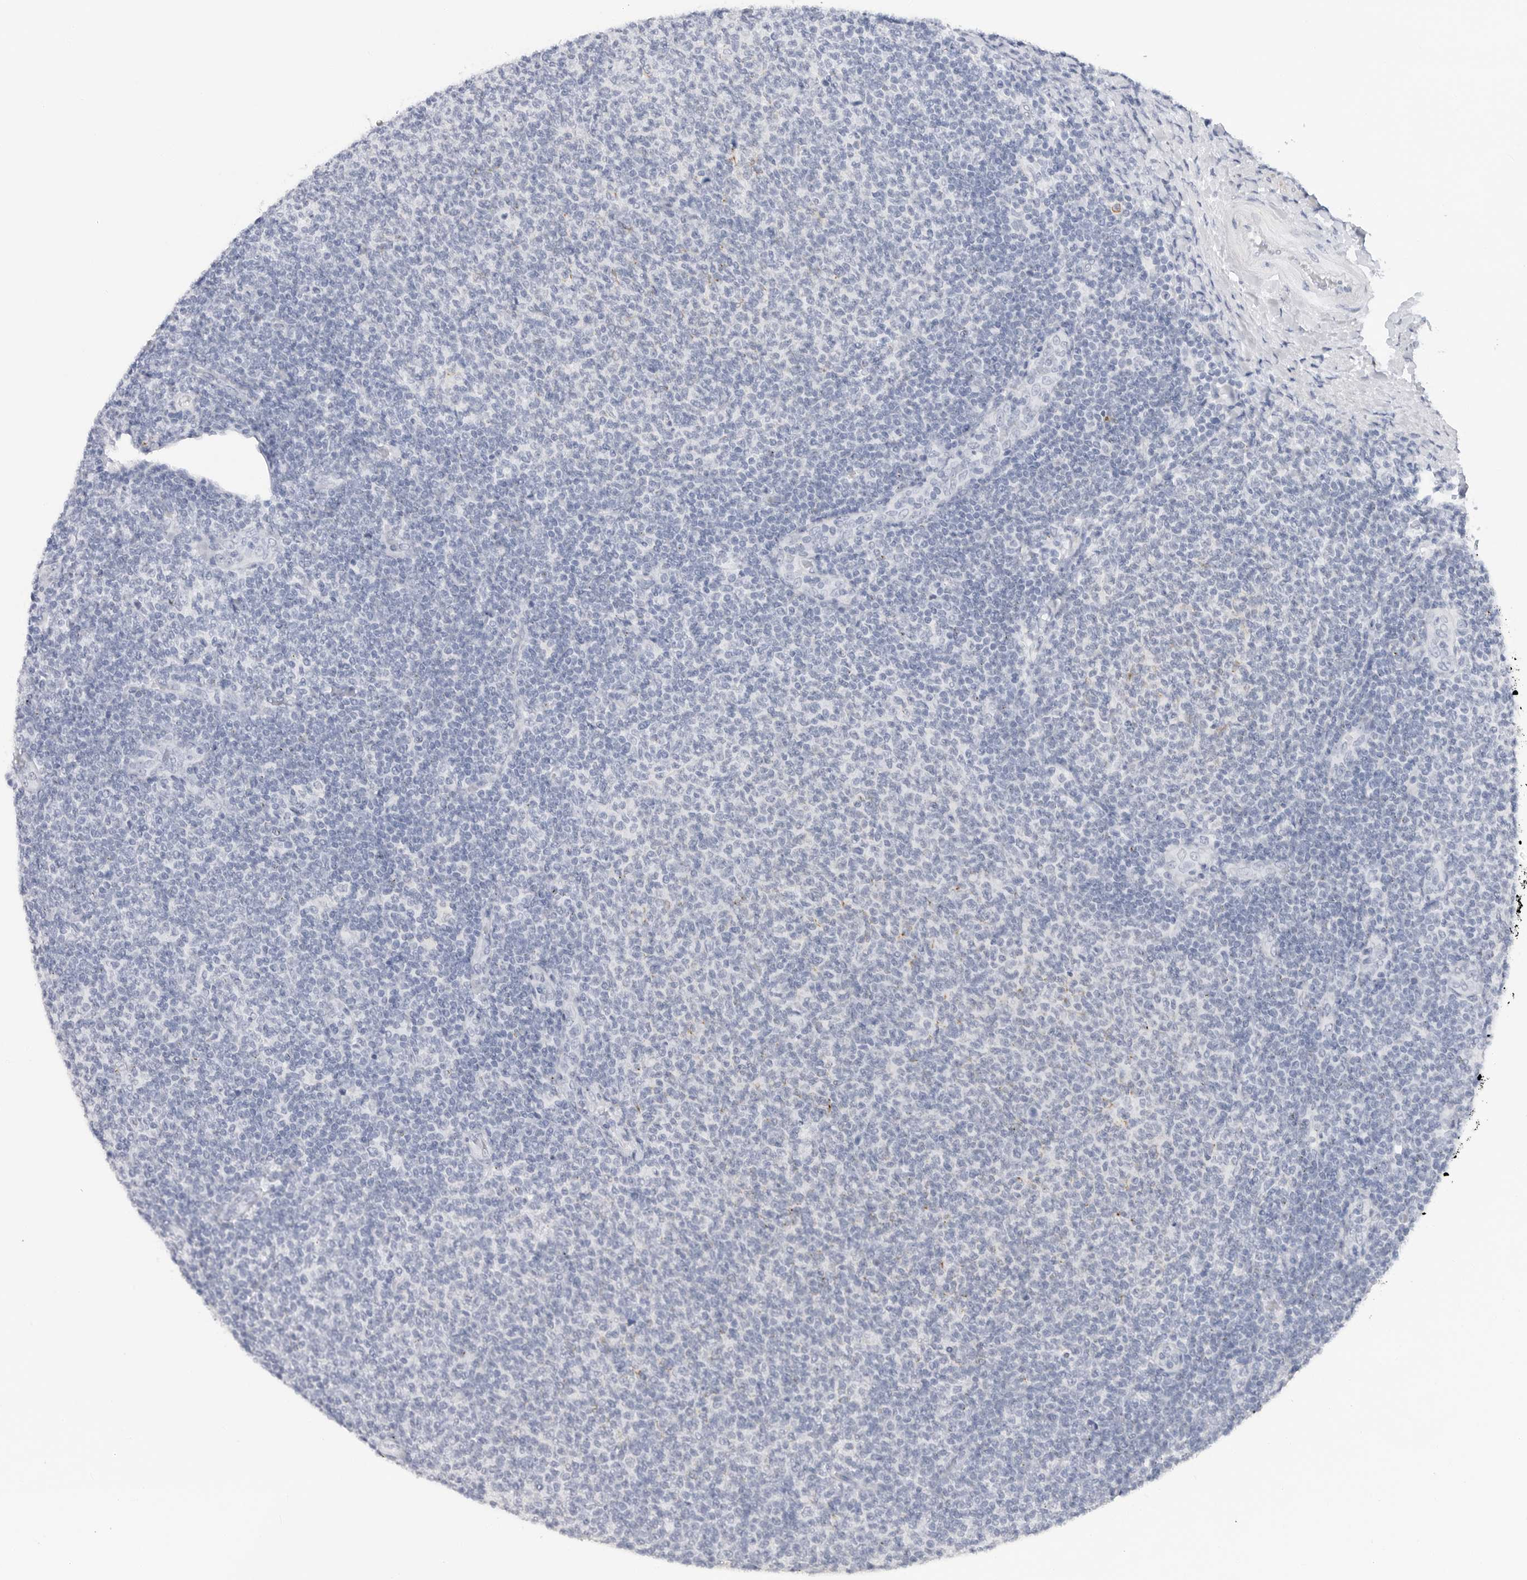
{"staining": {"intensity": "negative", "quantity": "none", "location": "none"}, "tissue": "lymphoma", "cell_type": "Tumor cells", "image_type": "cancer", "snomed": [{"axis": "morphology", "description": "Malignant lymphoma, non-Hodgkin's type, Low grade"}, {"axis": "topography", "description": "Lymph node"}], "caption": "Immunohistochemical staining of human low-grade malignant lymphoma, non-Hodgkin's type reveals no significant staining in tumor cells. (Immunohistochemistry, brightfield microscopy, high magnification).", "gene": "HSPB7", "patient": {"sex": "male", "age": 66}}